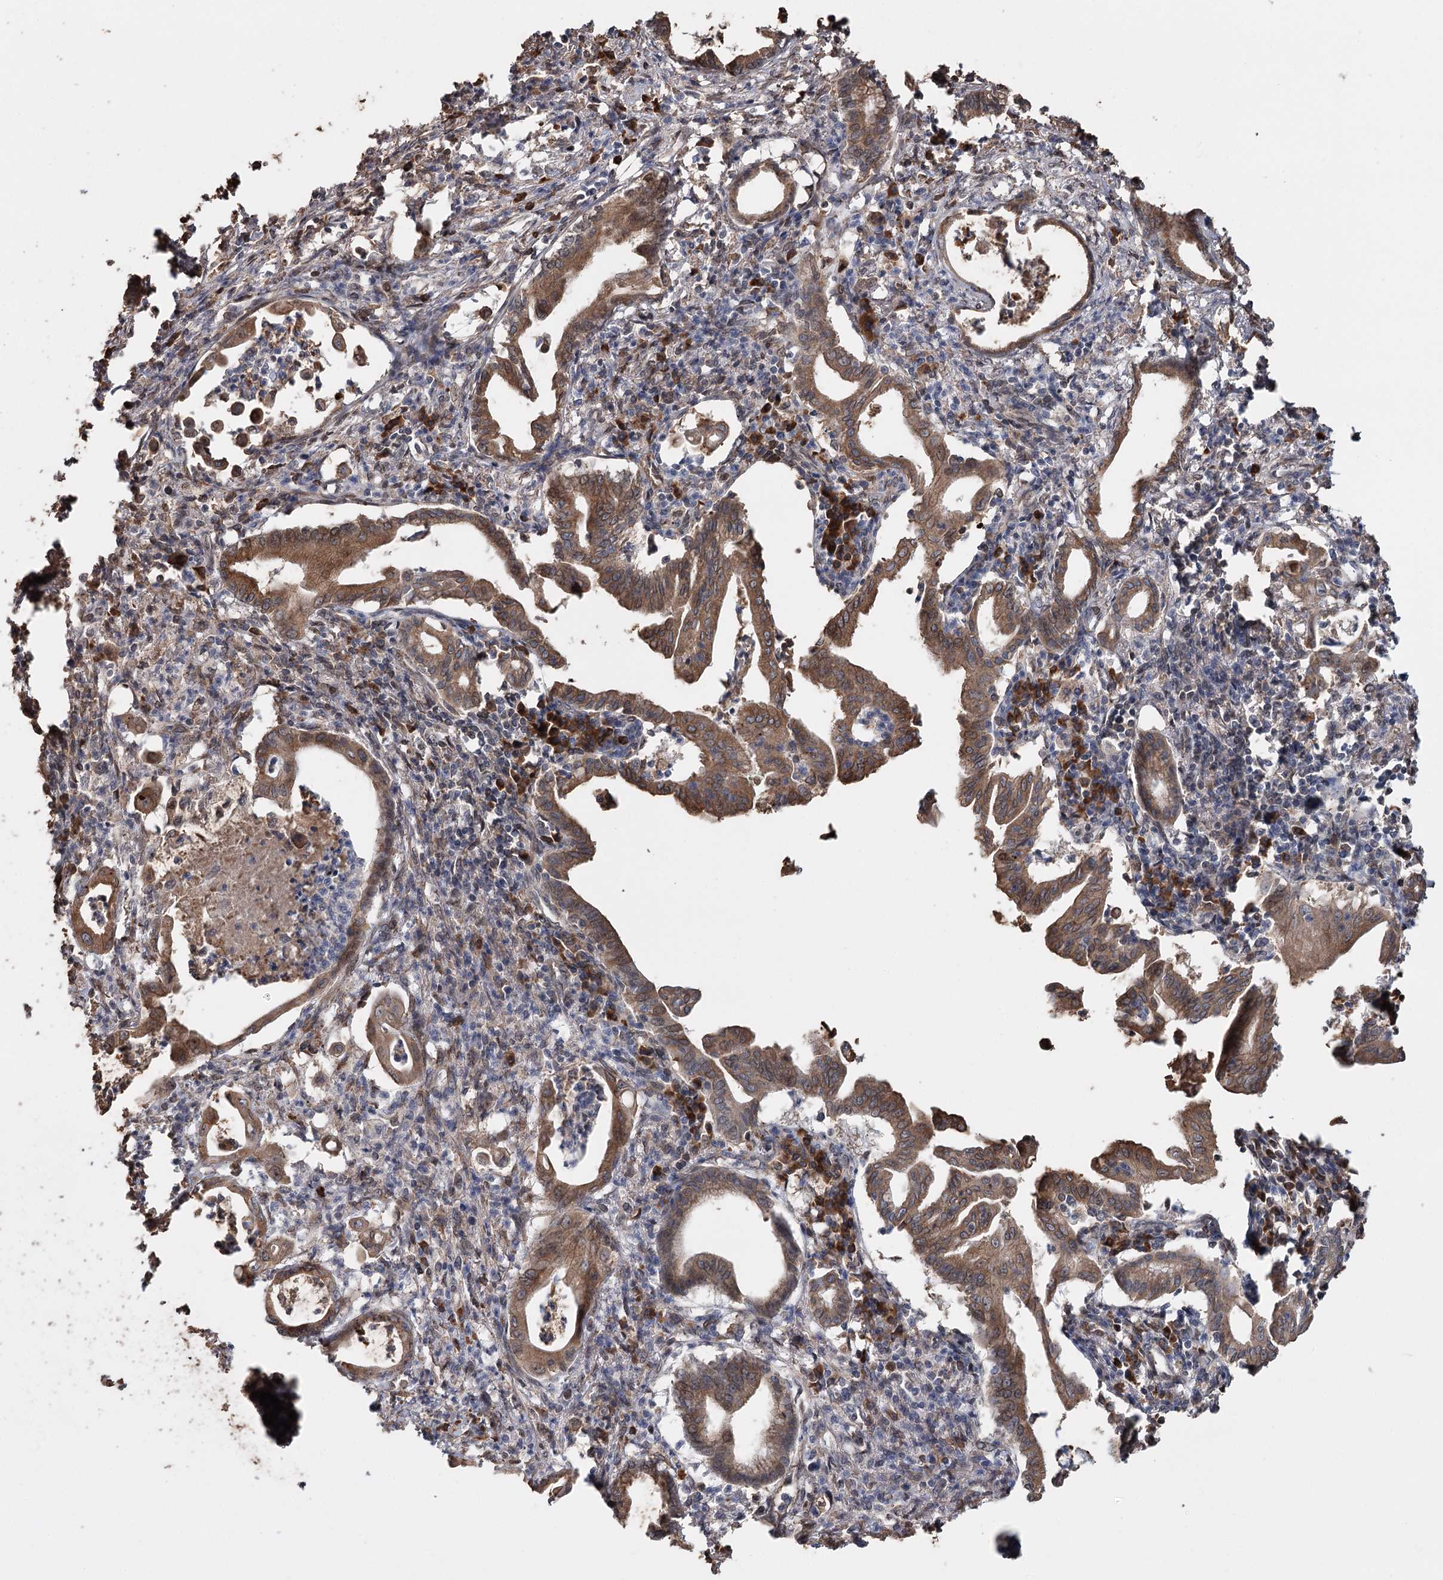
{"staining": {"intensity": "moderate", "quantity": ">75%", "location": "cytoplasmic/membranous"}, "tissue": "pancreatic cancer", "cell_type": "Tumor cells", "image_type": "cancer", "snomed": [{"axis": "morphology", "description": "Adenocarcinoma, NOS"}, {"axis": "topography", "description": "Pancreas"}], "caption": "Human pancreatic cancer stained with a protein marker exhibits moderate staining in tumor cells.", "gene": "SYVN1", "patient": {"sex": "female", "age": 55}}